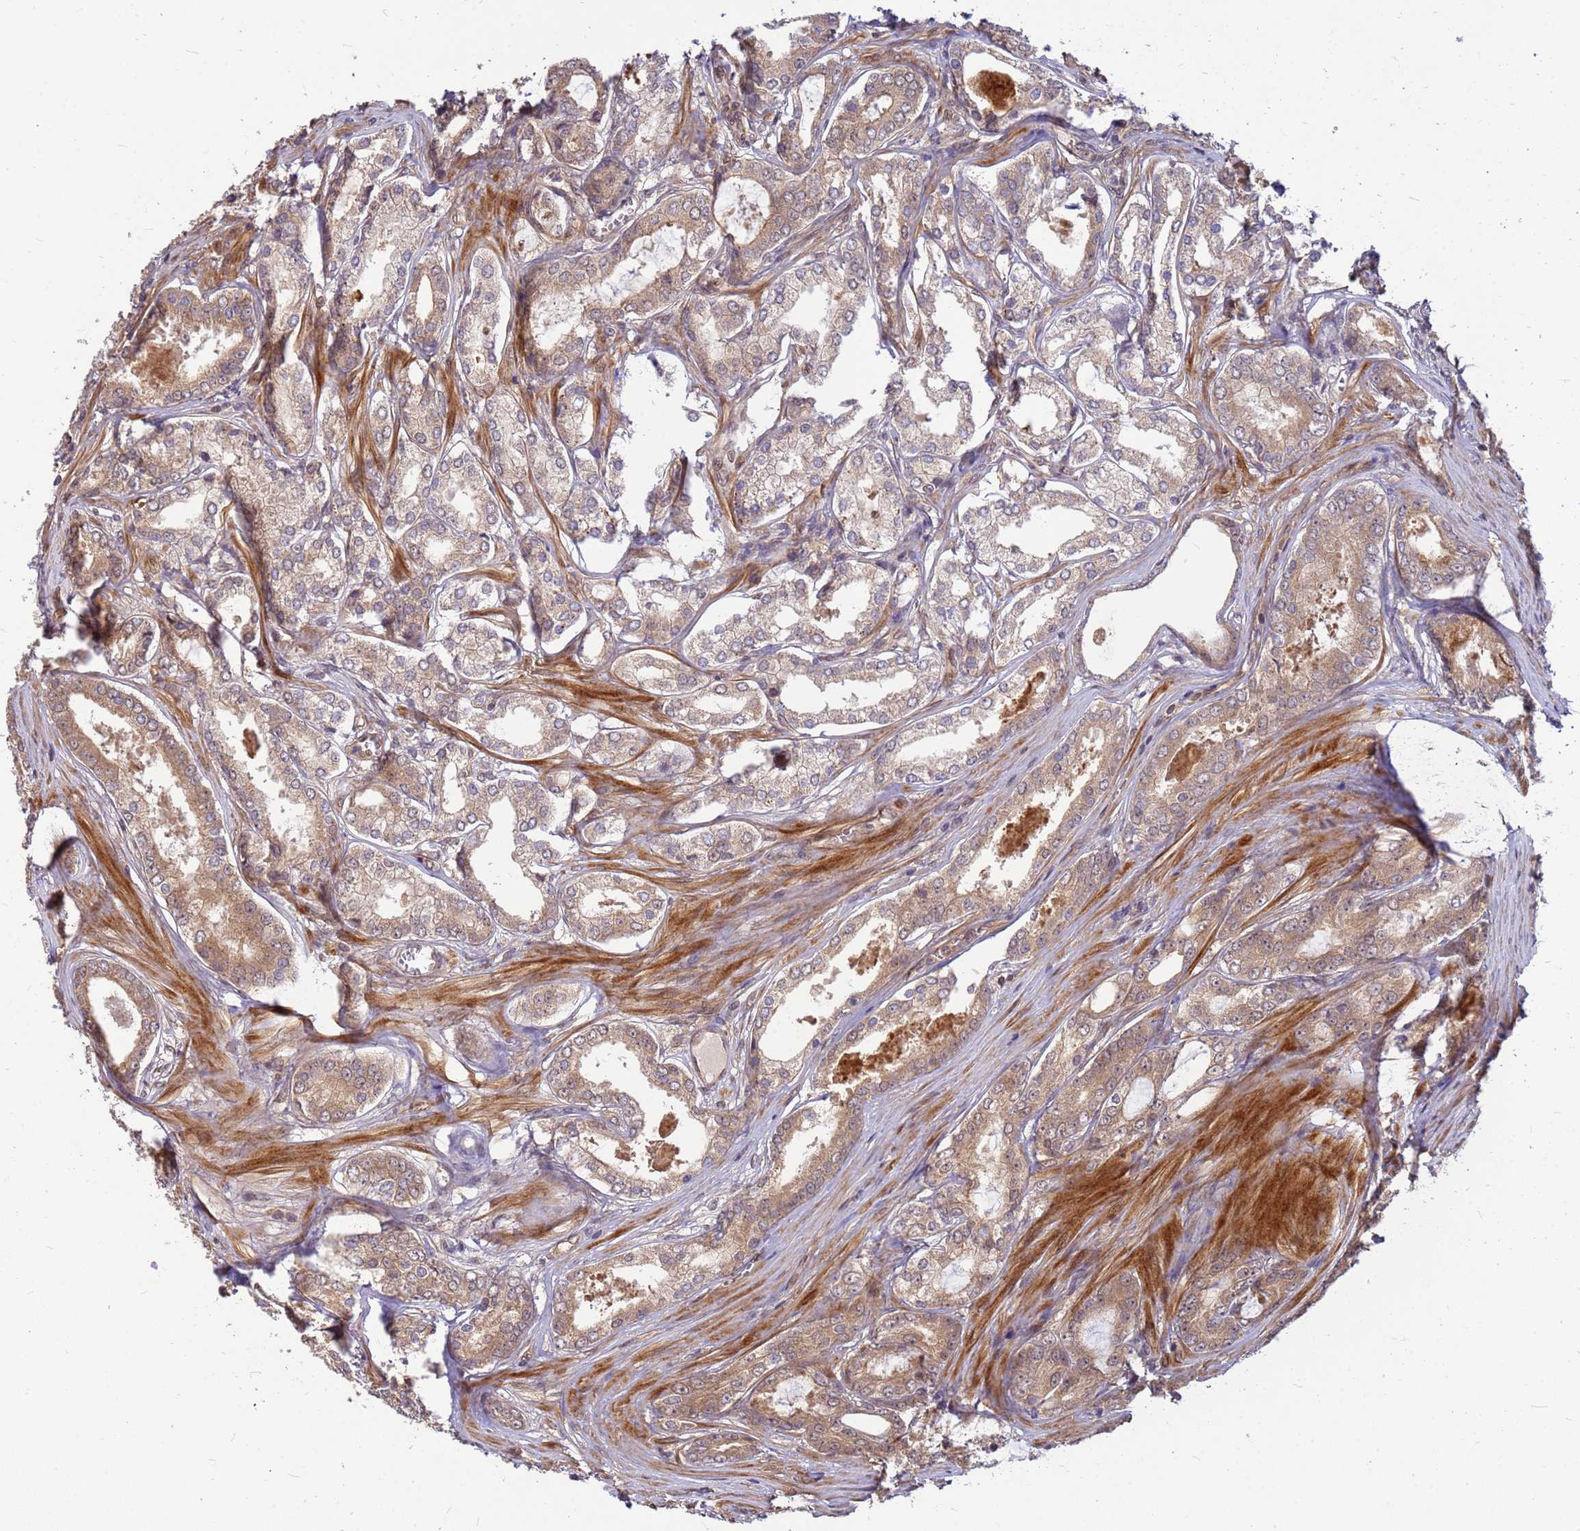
{"staining": {"intensity": "moderate", "quantity": "25%-75%", "location": "cytoplasmic/membranous"}, "tissue": "prostate cancer", "cell_type": "Tumor cells", "image_type": "cancer", "snomed": [{"axis": "morphology", "description": "Adenocarcinoma, Low grade"}, {"axis": "topography", "description": "Prostate"}], "caption": "Tumor cells reveal moderate cytoplasmic/membranous staining in about 25%-75% of cells in prostate adenocarcinoma (low-grade).", "gene": "DUS4L", "patient": {"sex": "male", "age": 68}}